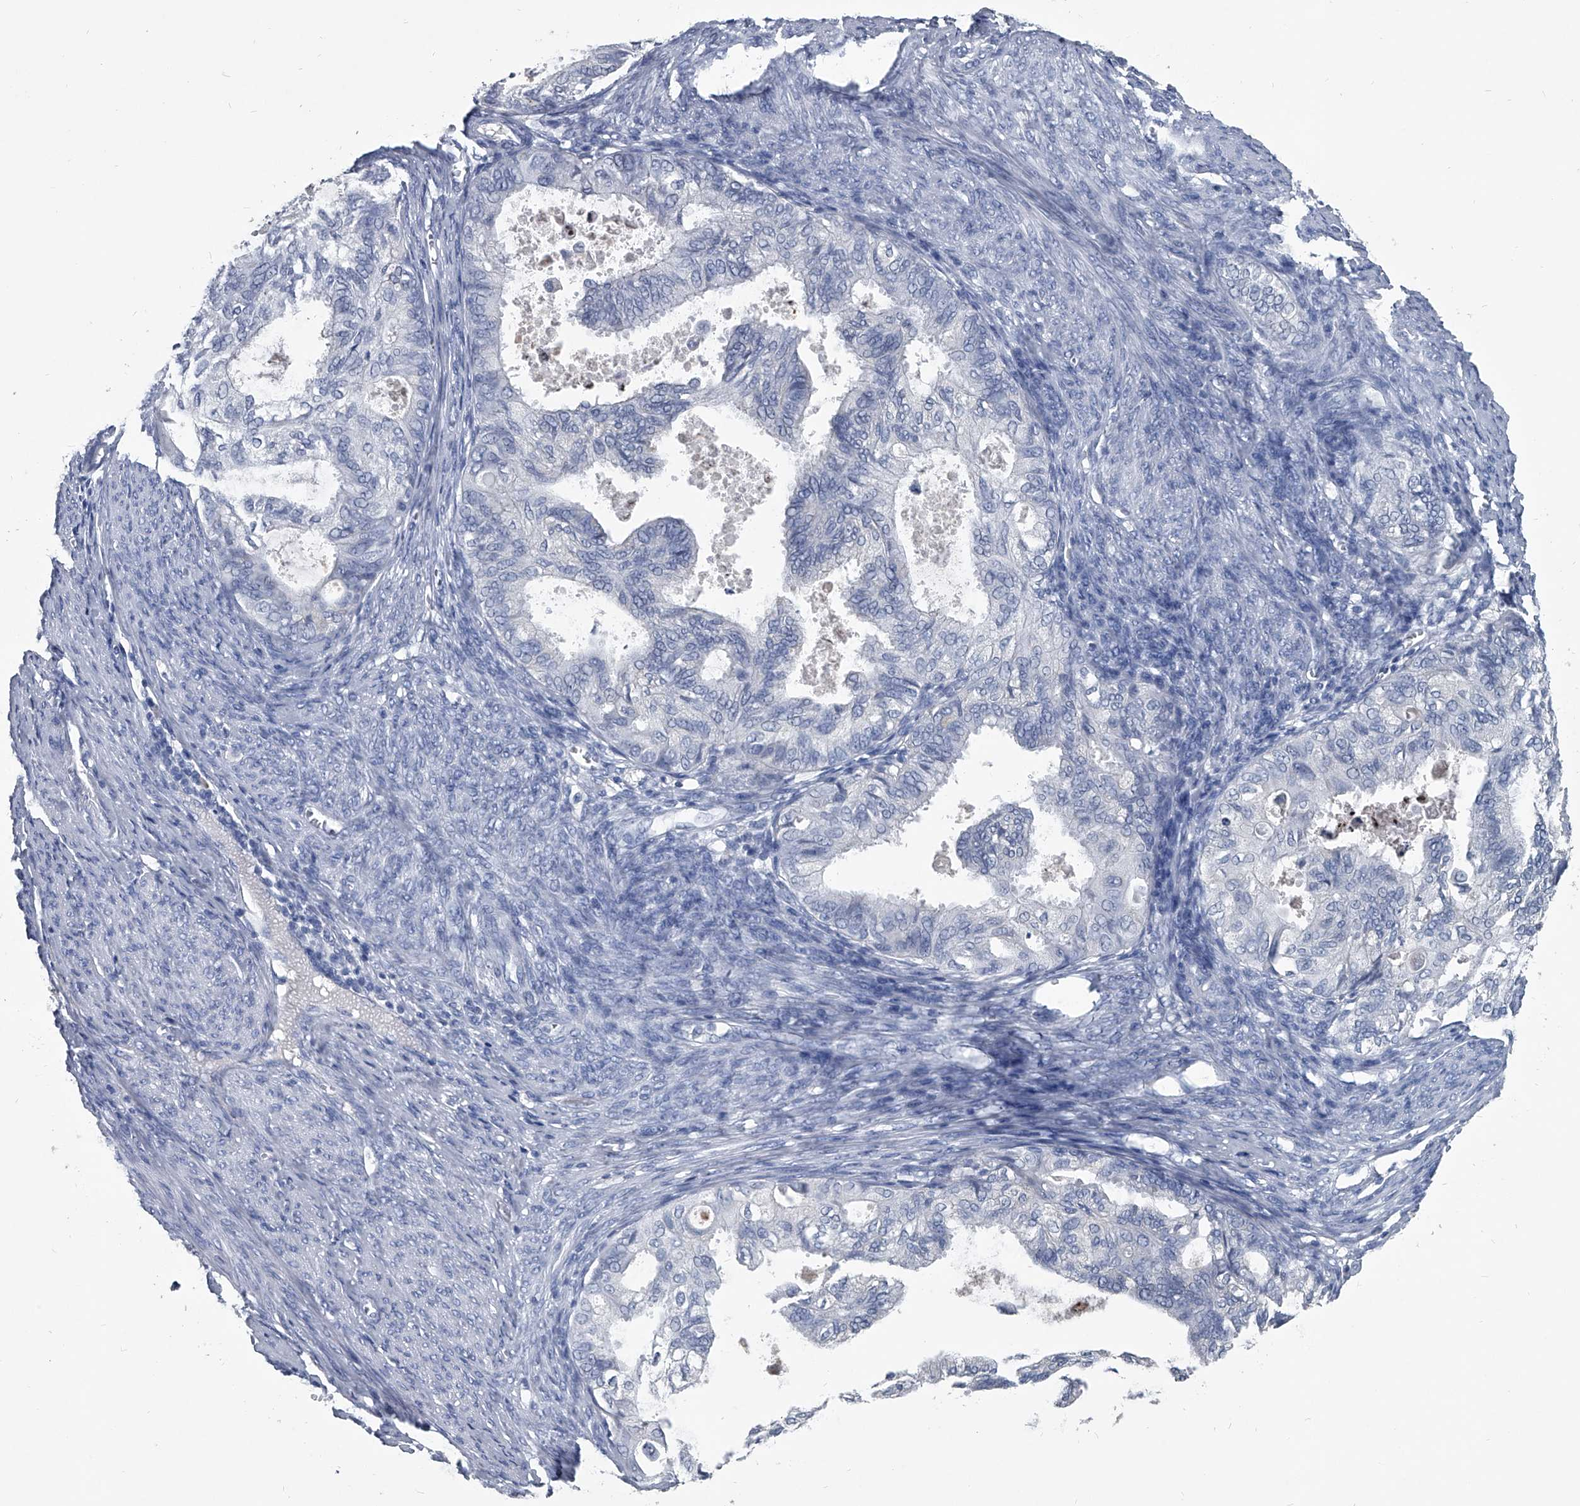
{"staining": {"intensity": "negative", "quantity": "none", "location": "none"}, "tissue": "cervical cancer", "cell_type": "Tumor cells", "image_type": "cancer", "snomed": [{"axis": "morphology", "description": "Normal tissue, NOS"}, {"axis": "morphology", "description": "Adenocarcinoma, NOS"}, {"axis": "topography", "description": "Cervix"}, {"axis": "topography", "description": "Endometrium"}], "caption": "DAB immunohistochemical staining of cervical cancer (adenocarcinoma) shows no significant expression in tumor cells. (DAB immunohistochemistry with hematoxylin counter stain).", "gene": "BCAS1", "patient": {"sex": "female", "age": 86}}